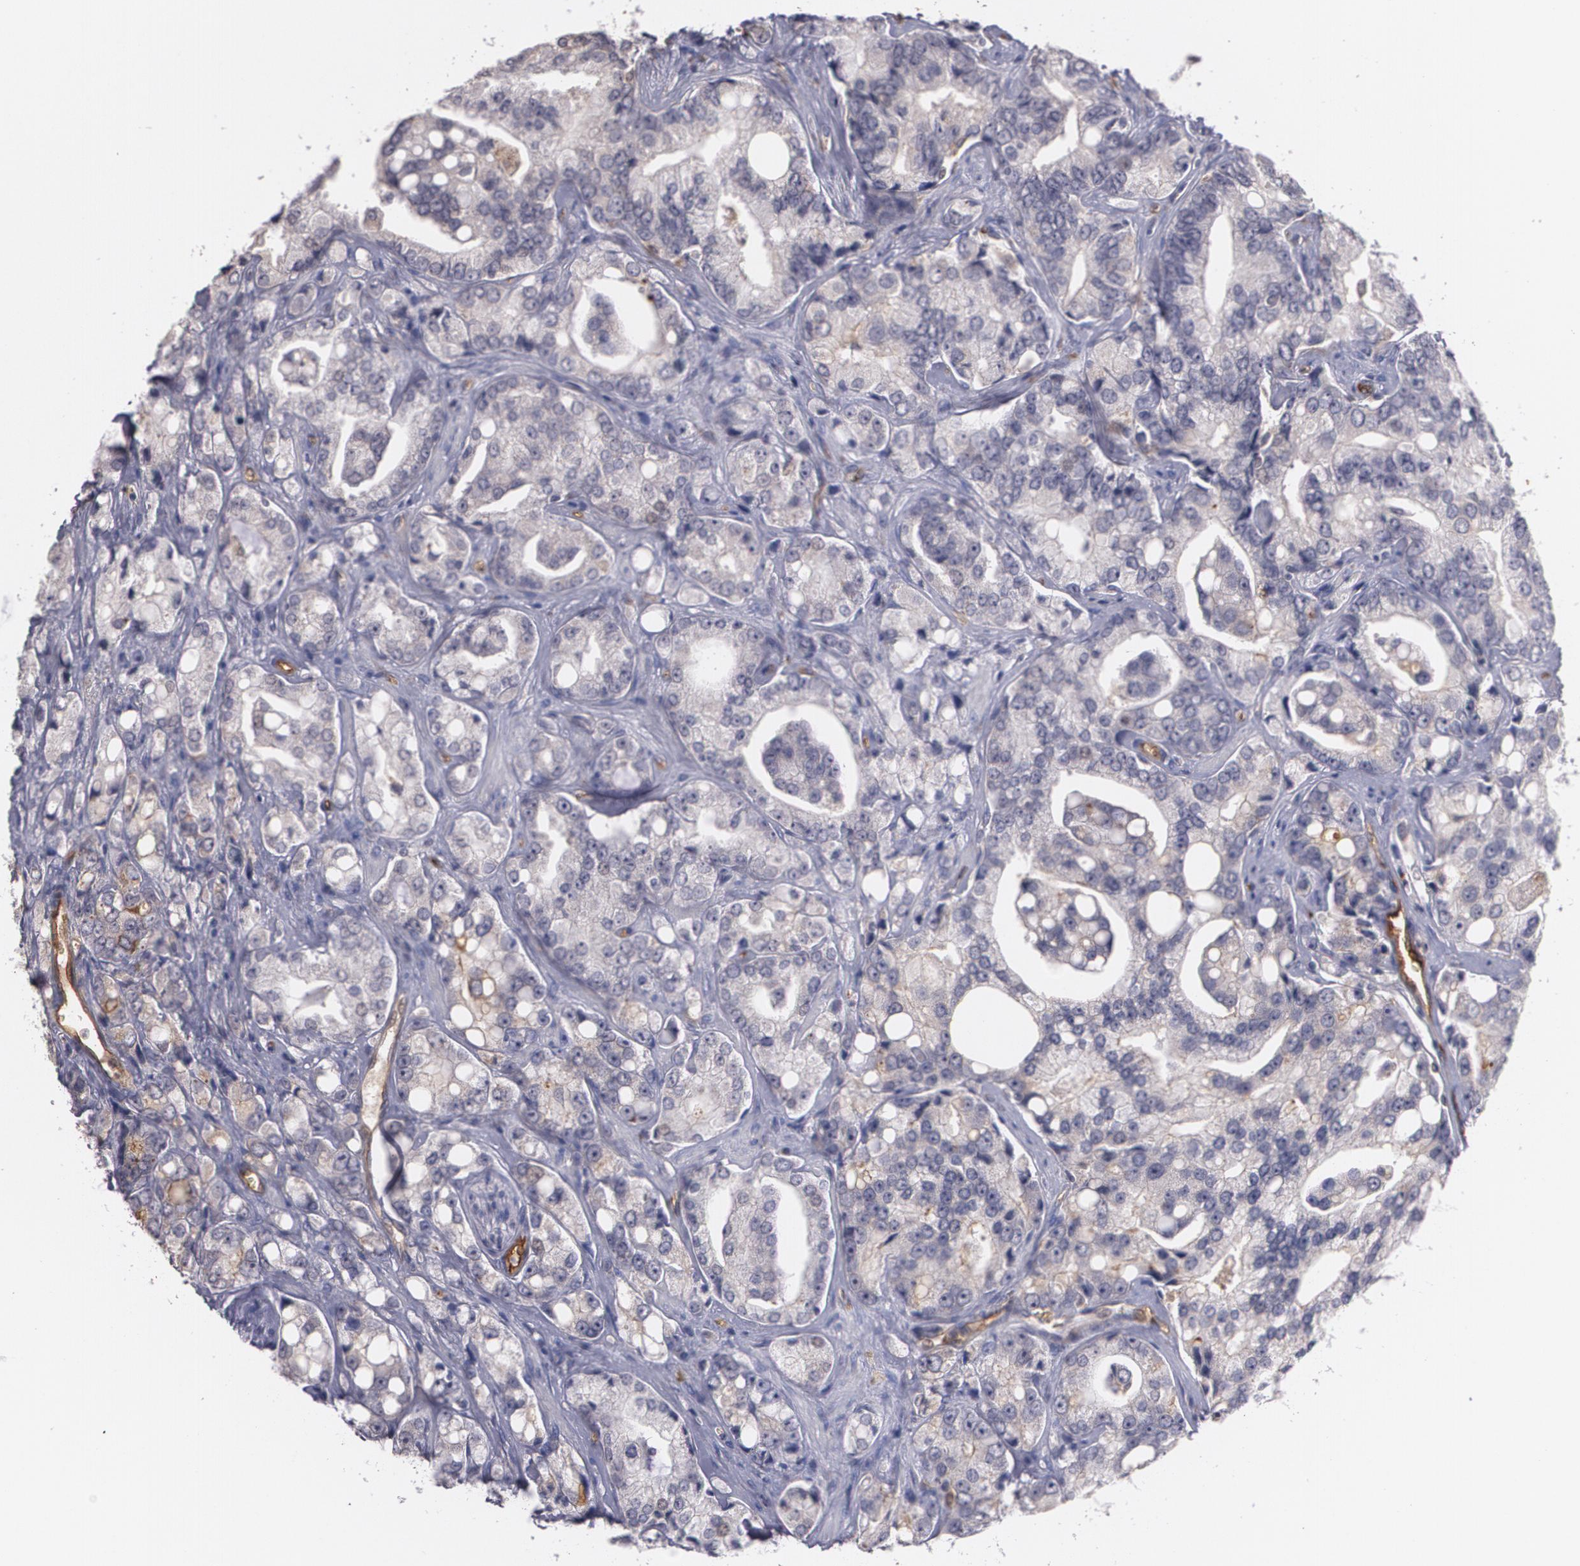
{"staining": {"intensity": "weak", "quantity": "<25%", "location": "cytoplasmic/membranous"}, "tissue": "prostate cancer", "cell_type": "Tumor cells", "image_type": "cancer", "snomed": [{"axis": "morphology", "description": "Adenocarcinoma, High grade"}, {"axis": "topography", "description": "Prostate"}], "caption": "Tumor cells show no significant protein positivity in prostate high-grade adenocarcinoma. Nuclei are stained in blue.", "gene": "ACE", "patient": {"sex": "male", "age": 67}}